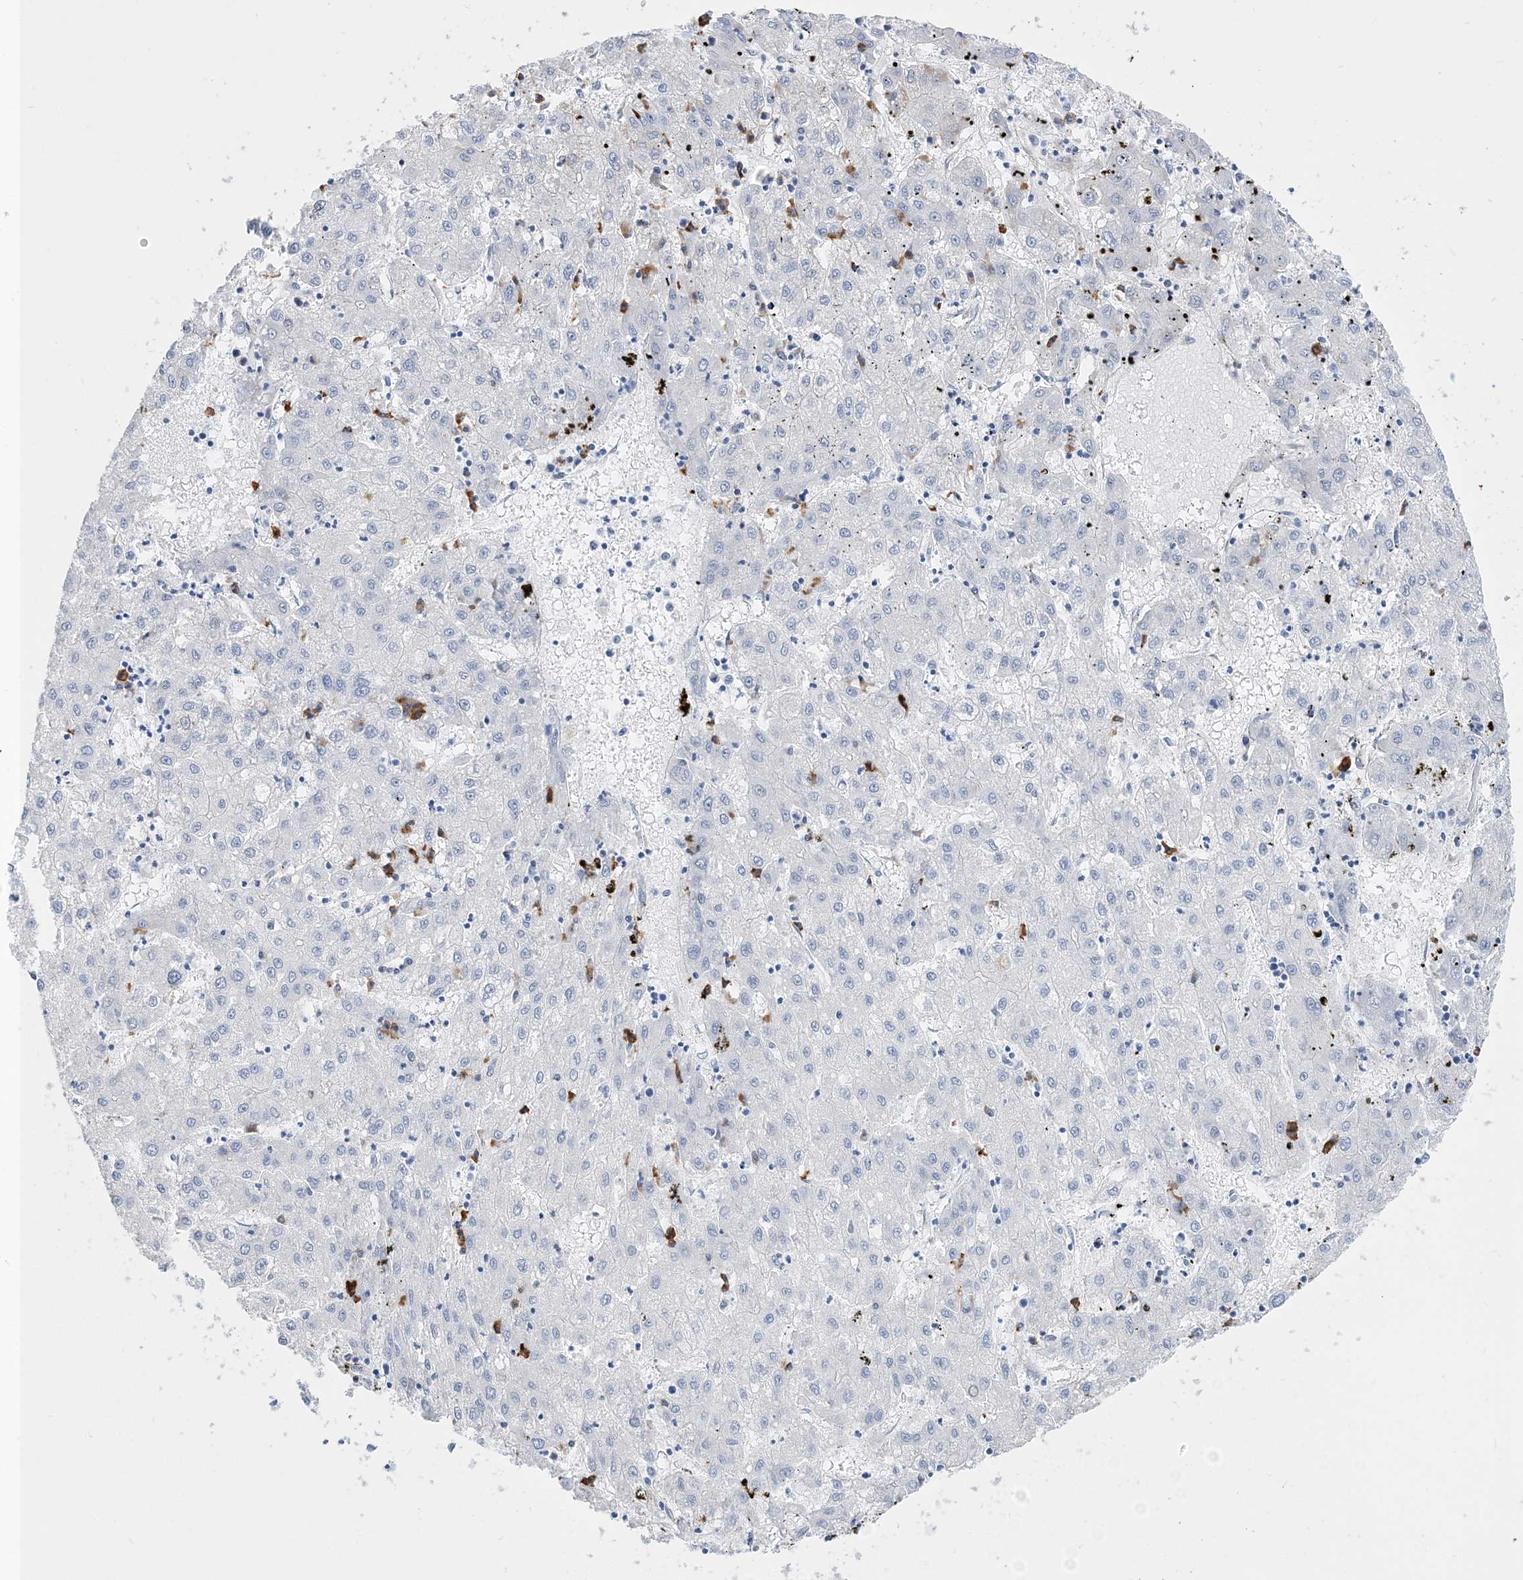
{"staining": {"intensity": "negative", "quantity": "none", "location": "none"}, "tissue": "liver cancer", "cell_type": "Tumor cells", "image_type": "cancer", "snomed": [{"axis": "morphology", "description": "Carcinoma, Hepatocellular, NOS"}, {"axis": "topography", "description": "Liver"}], "caption": "Liver cancer stained for a protein using immunohistochemistry (IHC) exhibits no expression tumor cells.", "gene": "TSPYL6", "patient": {"sex": "male", "age": 72}}